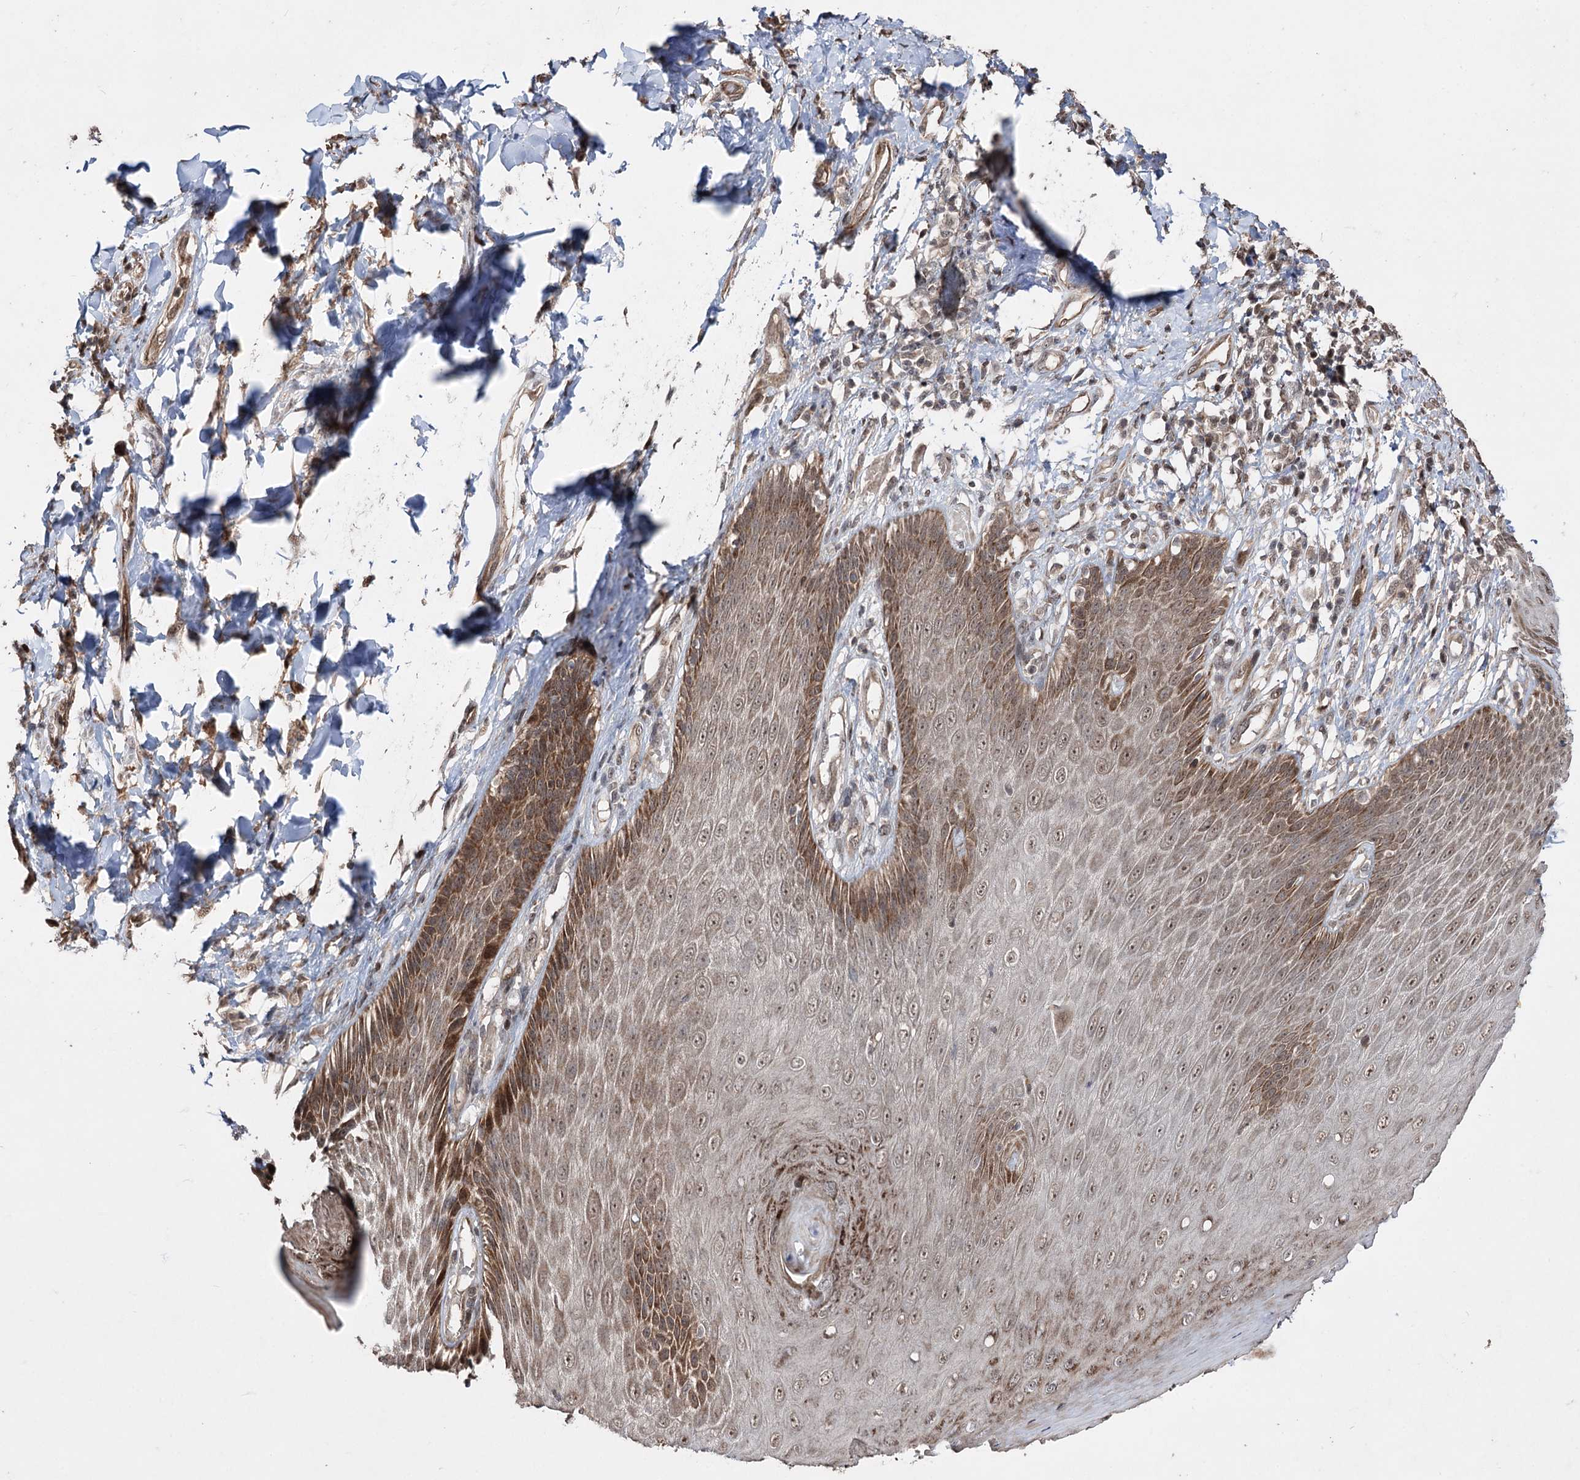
{"staining": {"intensity": "strong", "quantity": ">75%", "location": "cytoplasmic/membranous,nuclear"}, "tissue": "skin", "cell_type": "Epidermal cells", "image_type": "normal", "snomed": [{"axis": "morphology", "description": "Normal tissue, NOS"}, {"axis": "topography", "description": "Anal"}], "caption": "Immunohistochemical staining of unremarkable human skin shows >75% levels of strong cytoplasmic/membranous,nuclear protein positivity in approximately >75% of epidermal cells. (DAB (3,3'-diaminobenzidine) IHC with brightfield microscopy, high magnification).", "gene": "CPNE8", "patient": {"sex": "male", "age": 69}}